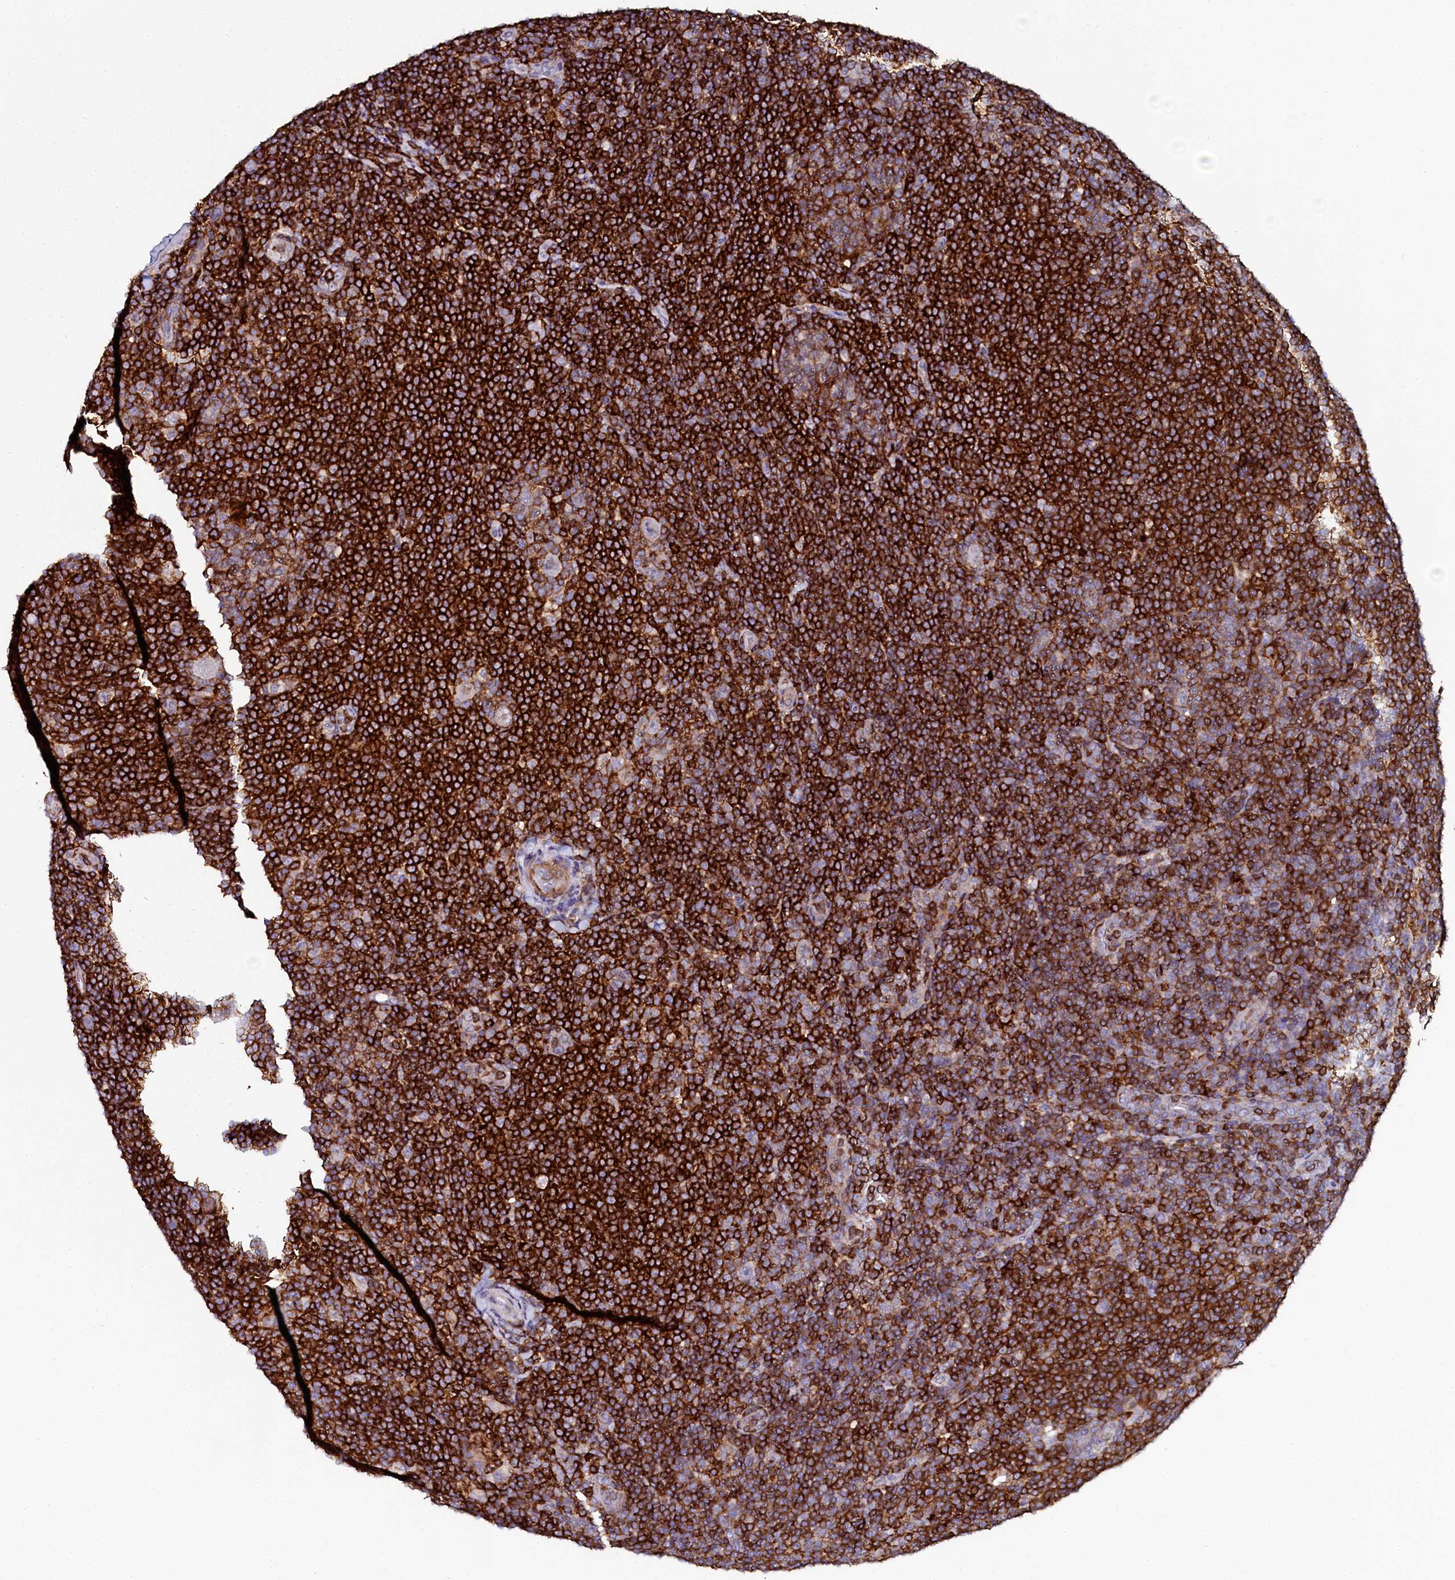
{"staining": {"intensity": "negative", "quantity": "none", "location": "none"}, "tissue": "lymphoma", "cell_type": "Tumor cells", "image_type": "cancer", "snomed": [{"axis": "morphology", "description": "Hodgkin's disease, NOS"}, {"axis": "topography", "description": "Lymph node"}], "caption": "Photomicrograph shows no protein positivity in tumor cells of Hodgkin's disease tissue.", "gene": "AAAS", "patient": {"sex": "female", "age": 57}}